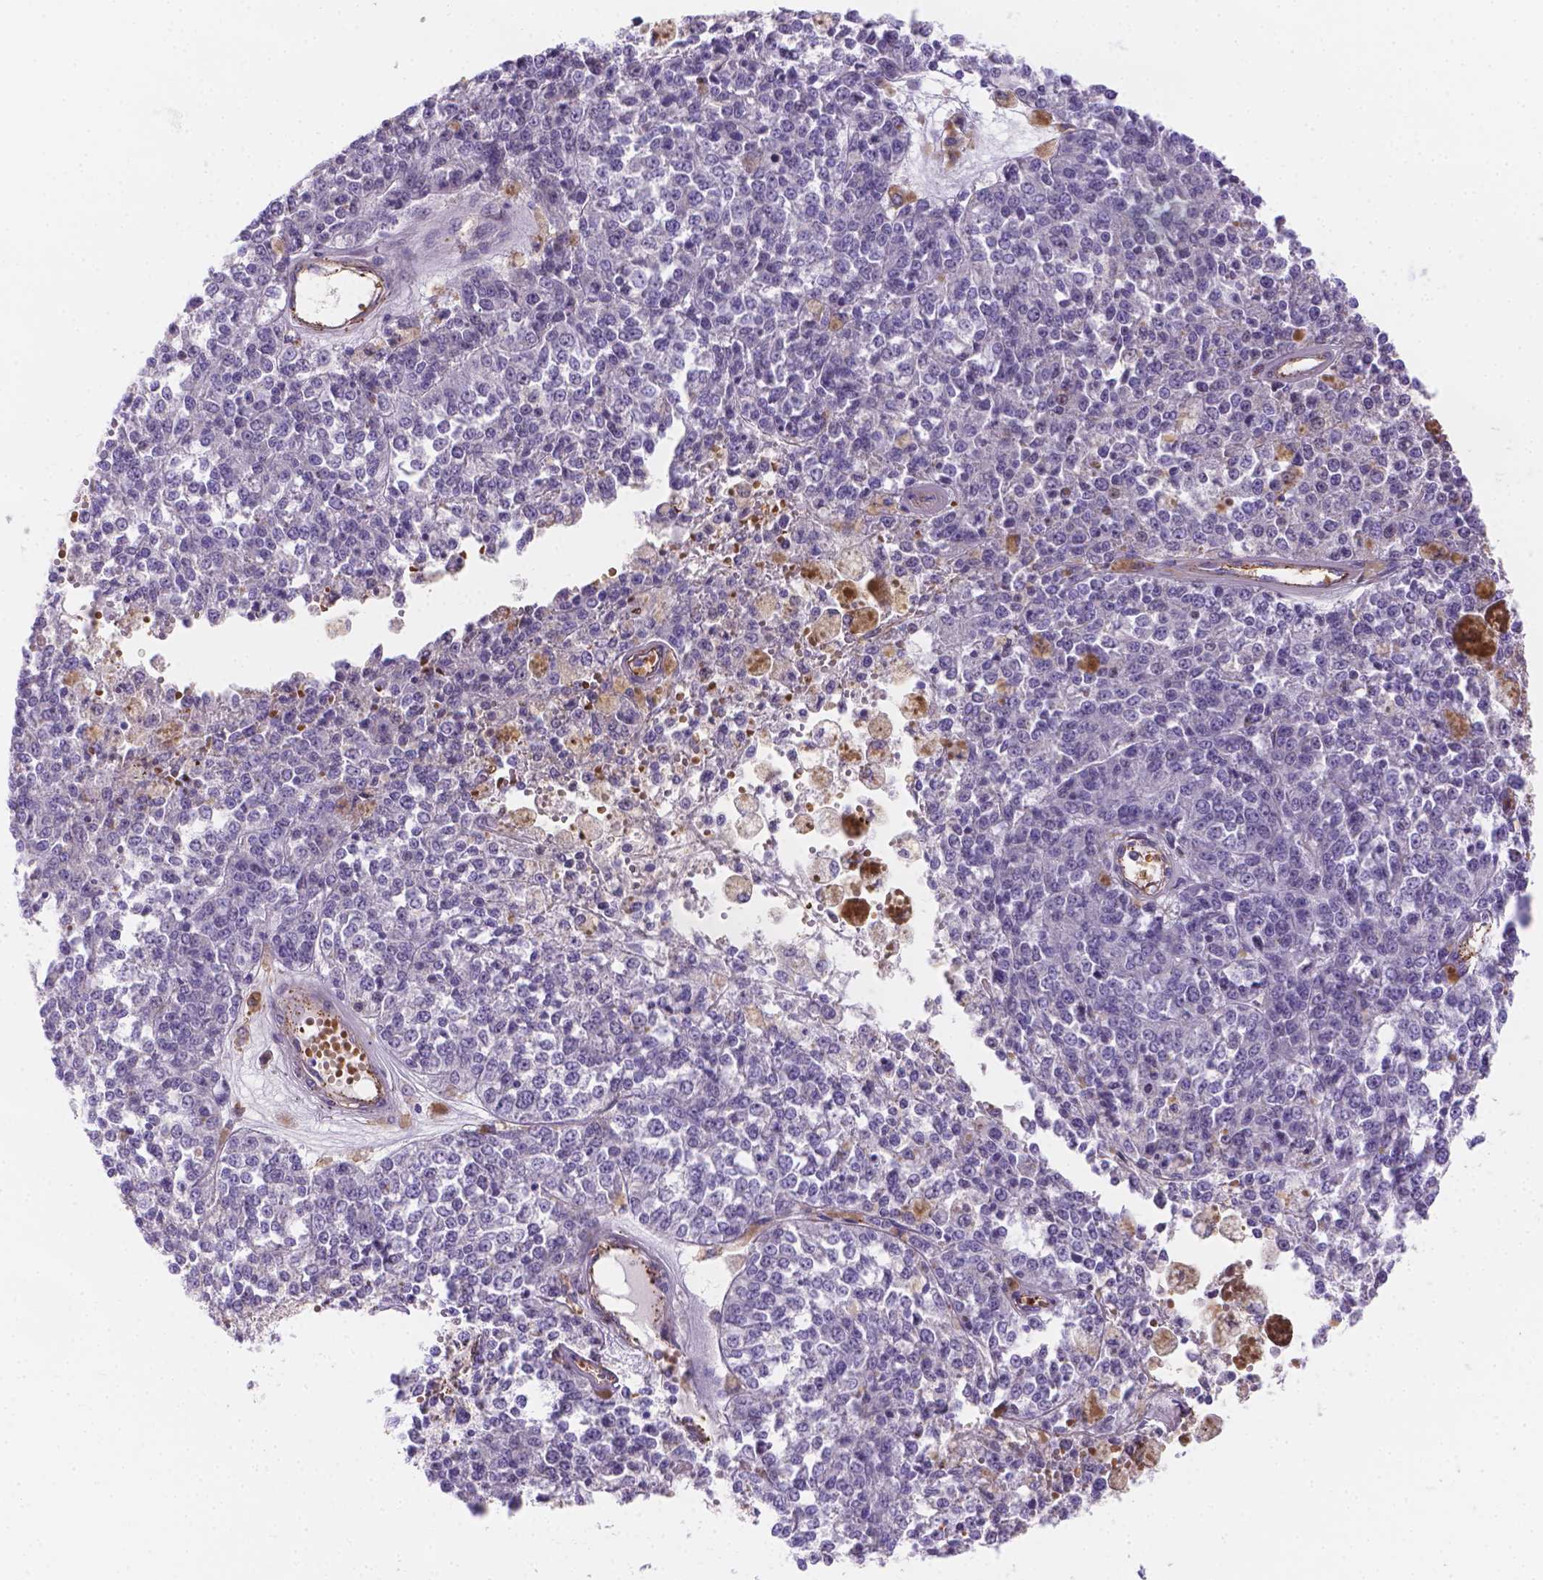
{"staining": {"intensity": "negative", "quantity": "none", "location": "none"}, "tissue": "melanoma", "cell_type": "Tumor cells", "image_type": "cancer", "snomed": [{"axis": "morphology", "description": "Malignant melanoma, Metastatic site"}, {"axis": "topography", "description": "Lymph node"}], "caption": "High magnification brightfield microscopy of malignant melanoma (metastatic site) stained with DAB (brown) and counterstained with hematoxylin (blue): tumor cells show no significant positivity.", "gene": "SLC40A1", "patient": {"sex": "female", "age": 64}}